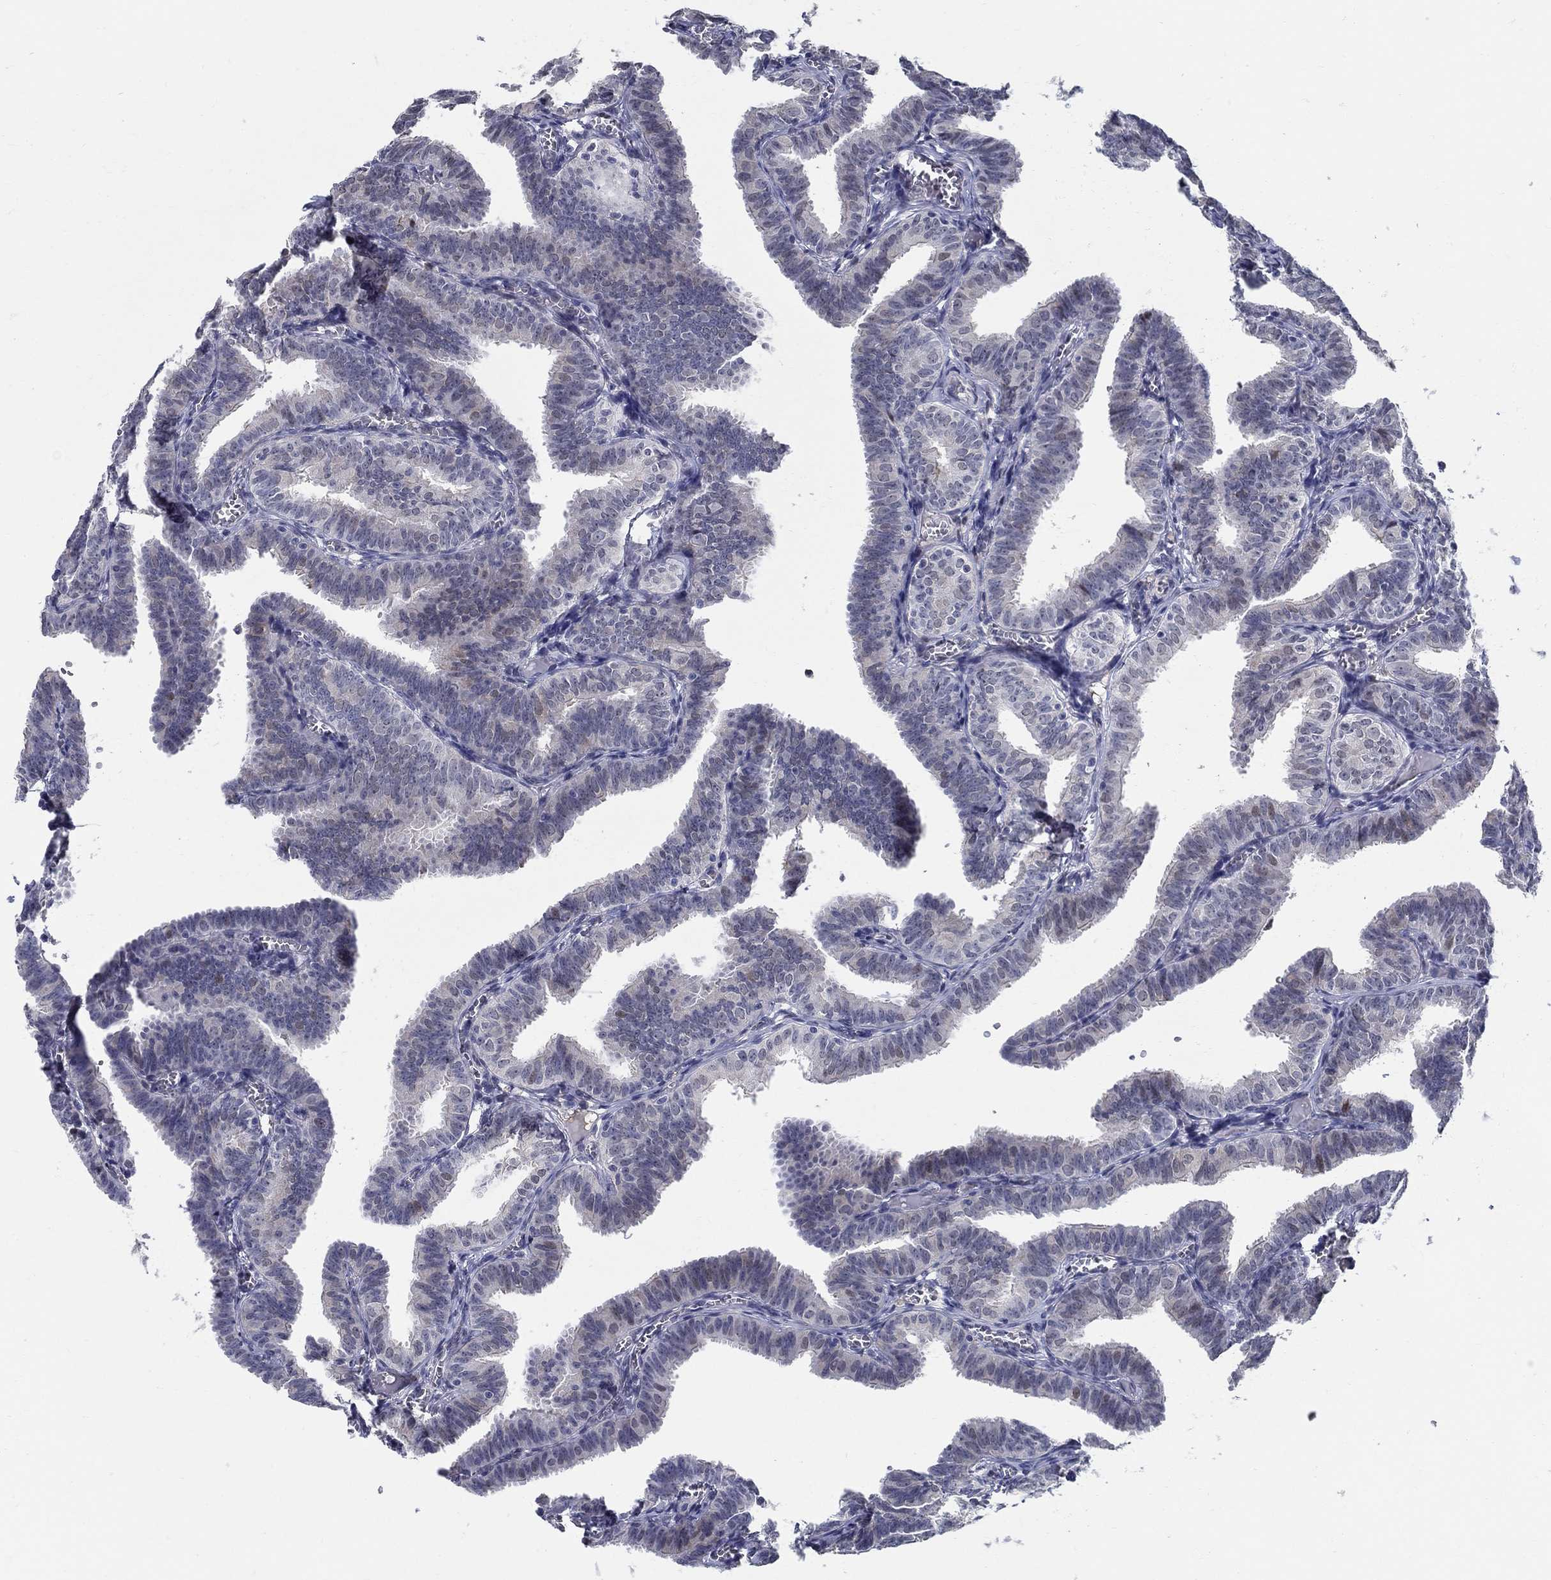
{"staining": {"intensity": "weak", "quantity": "<25%", "location": "nuclear"}, "tissue": "fallopian tube", "cell_type": "Glandular cells", "image_type": "normal", "snomed": [{"axis": "morphology", "description": "Normal tissue, NOS"}, {"axis": "topography", "description": "Fallopian tube"}], "caption": "Glandular cells are negative for protein expression in normal human fallopian tube. (DAB (3,3'-diaminobenzidine) immunohistochemistry (IHC) with hematoxylin counter stain).", "gene": "C16orf46", "patient": {"sex": "female", "age": 25}}